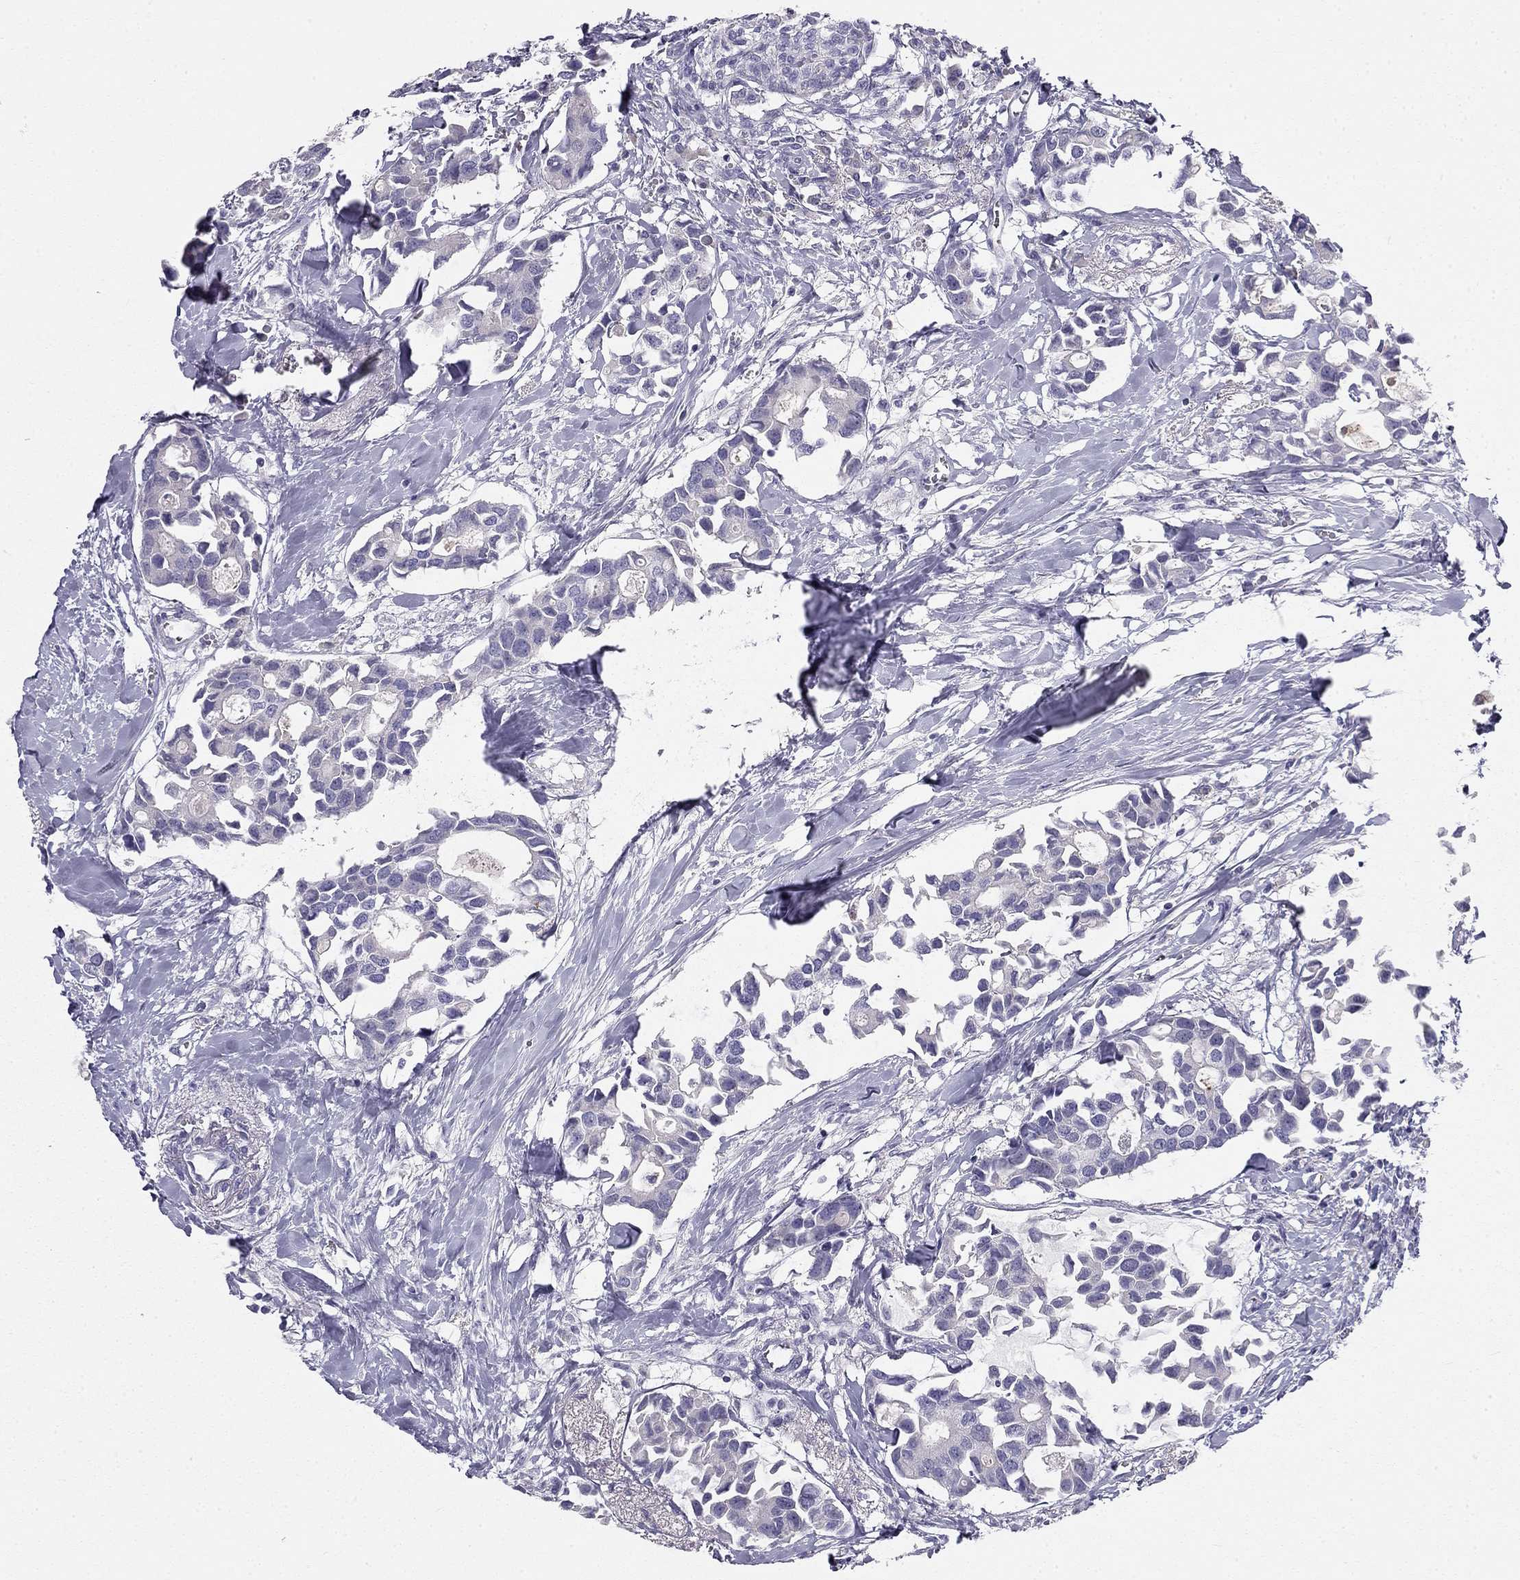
{"staining": {"intensity": "negative", "quantity": "none", "location": "none"}, "tissue": "breast cancer", "cell_type": "Tumor cells", "image_type": "cancer", "snomed": [{"axis": "morphology", "description": "Duct carcinoma"}, {"axis": "topography", "description": "Breast"}], "caption": "Micrograph shows no protein positivity in tumor cells of breast cancer (invasive ductal carcinoma) tissue.", "gene": "RHD", "patient": {"sex": "female", "age": 83}}